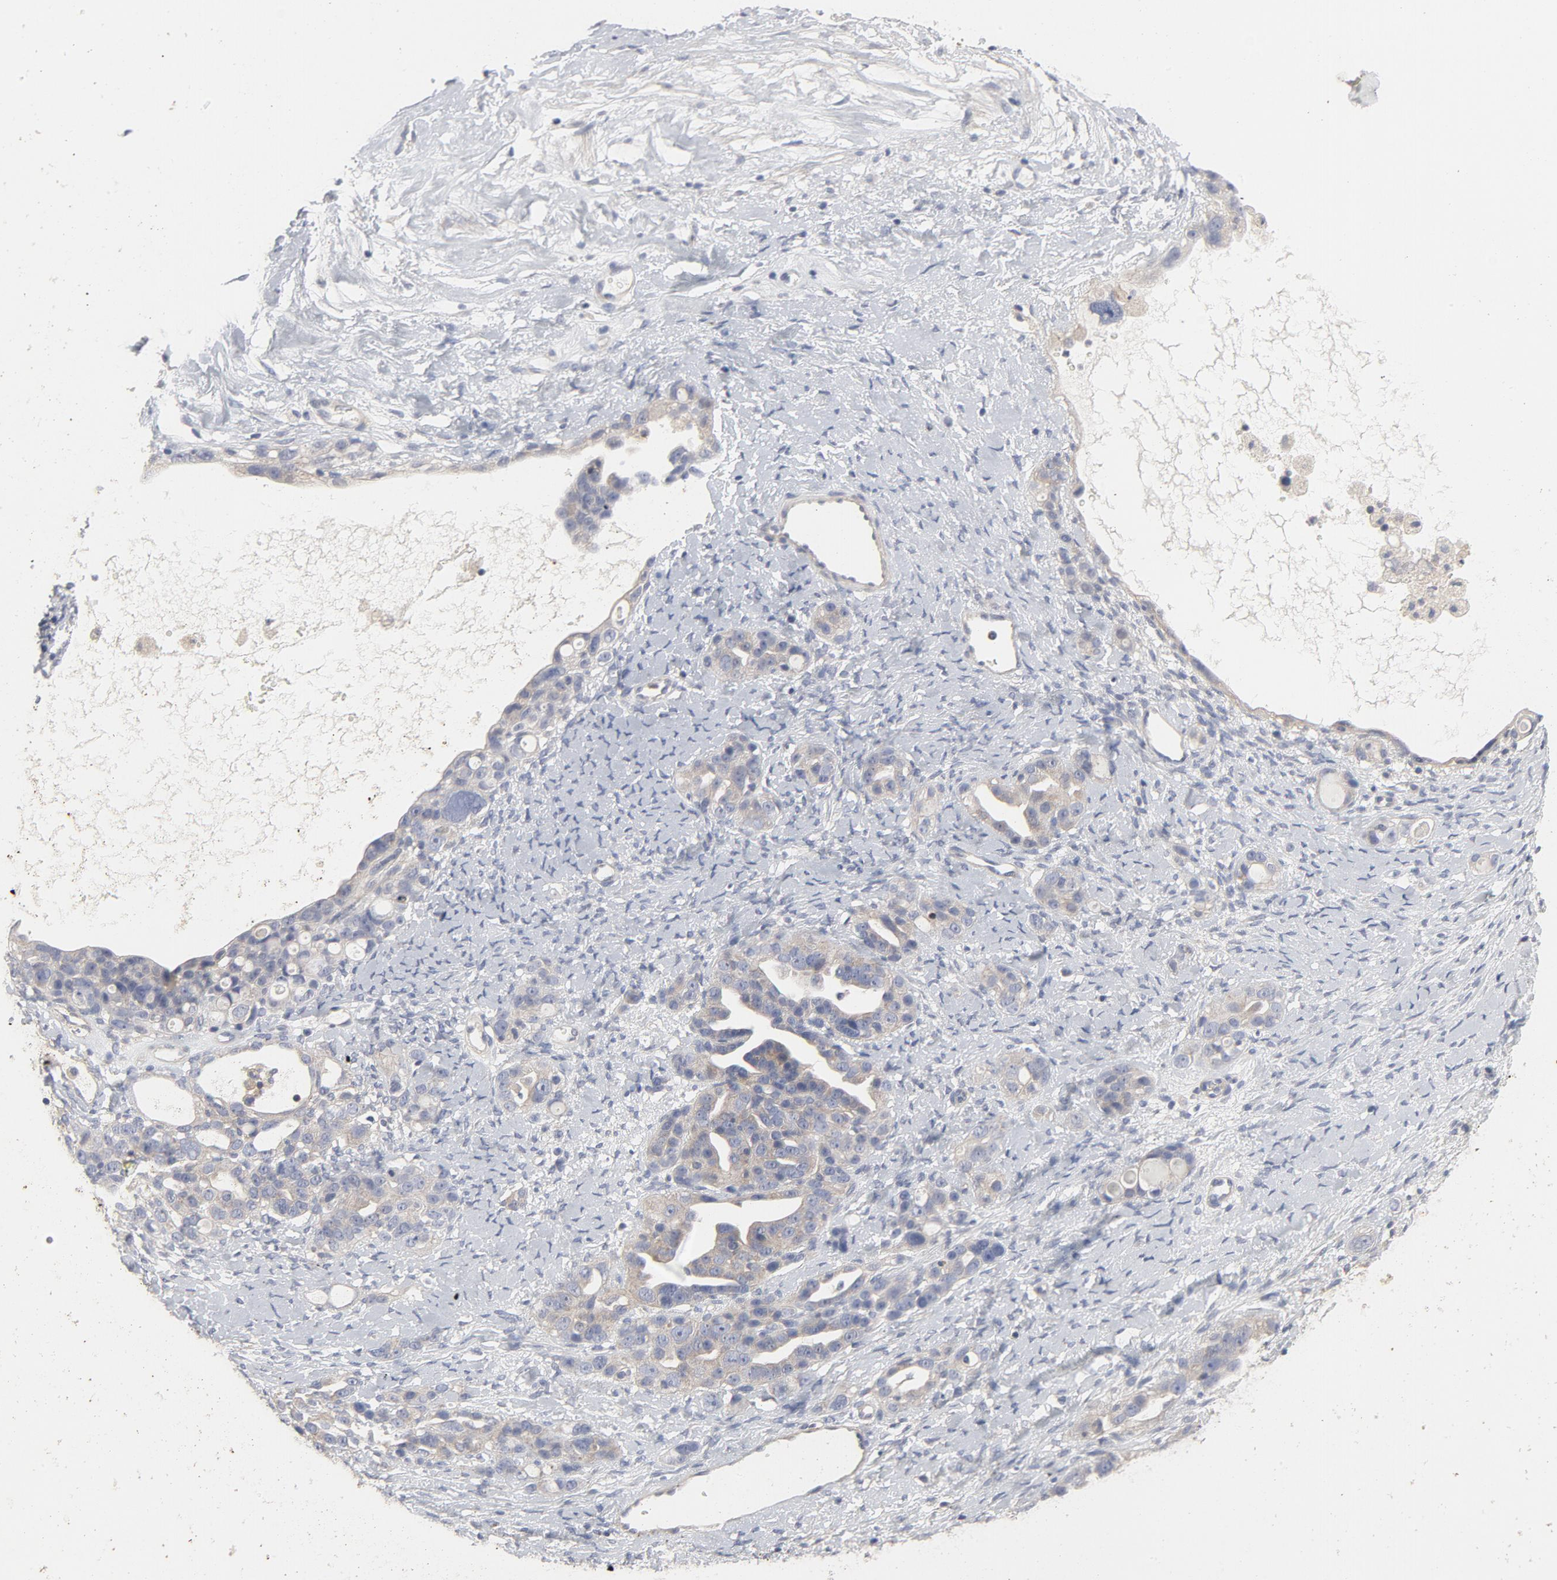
{"staining": {"intensity": "weak", "quantity": ">75%", "location": "cytoplasmic/membranous"}, "tissue": "ovarian cancer", "cell_type": "Tumor cells", "image_type": "cancer", "snomed": [{"axis": "morphology", "description": "Cystadenocarcinoma, serous, NOS"}, {"axis": "topography", "description": "Ovary"}], "caption": "Protein staining shows weak cytoplasmic/membranous expression in about >75% of tumor cells in serous cystadenocarcinoma (ovarian).", "gene": "ROCK1", "patient": {"sex": "female", "age": 66}}